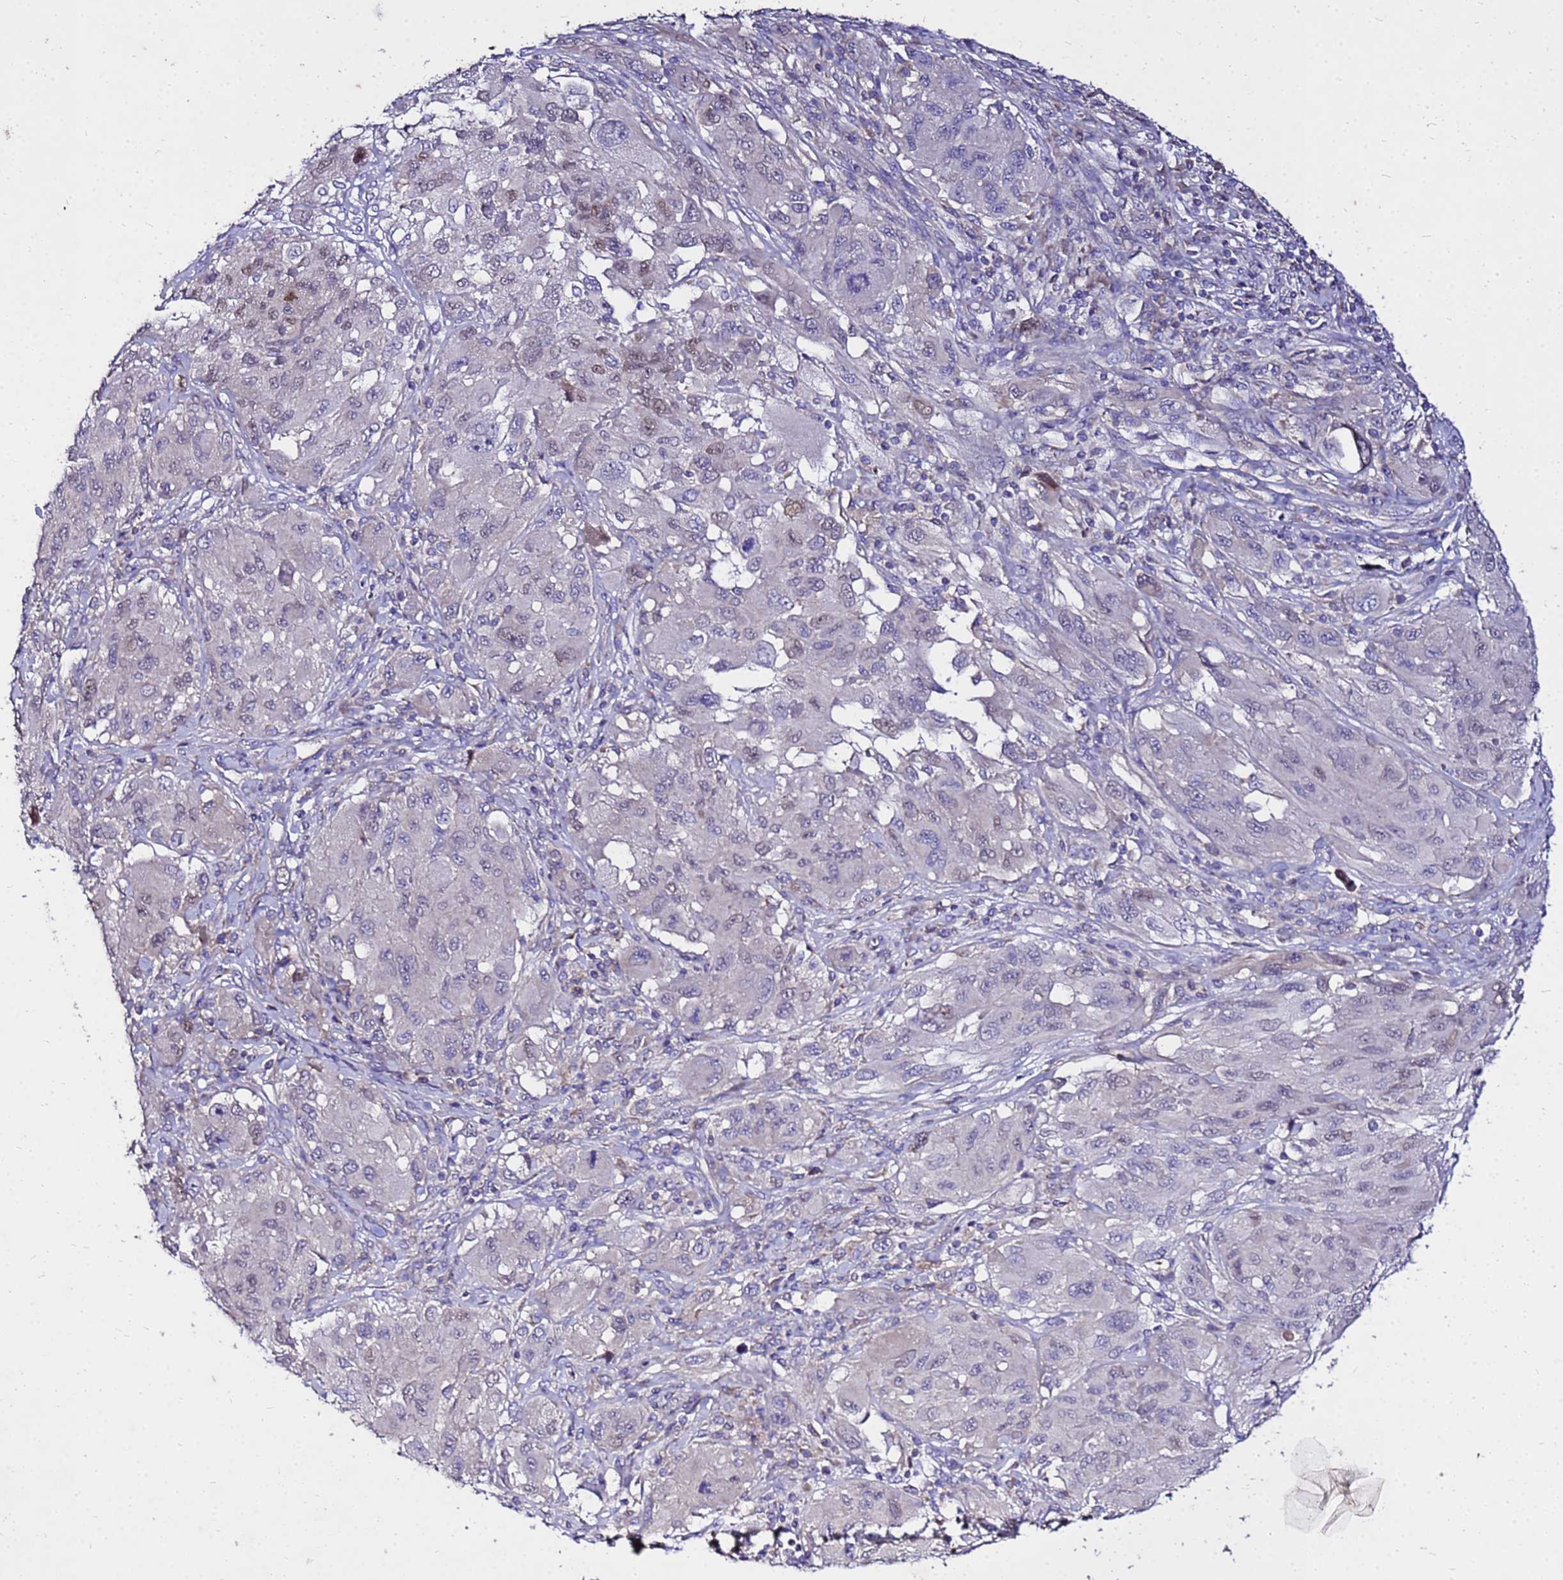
{"staining": {"intensity": "weak", "quantity": "<25%", "location": "nuclear"}, "tissue": "melanoma", "cell_type": "Tumor cells", "image_type": "cancer", "snomed": [{"axis": "morphology", "description": "Malignant melanoma, NOS"}, {"axis": "topography", "description": "Skin"}], "caption": "Immunohistochemical staining of melanoma displays no significant expression in tumor cells.", "gene": "COX14", "patient": {"sex": "female", "age": 91}}